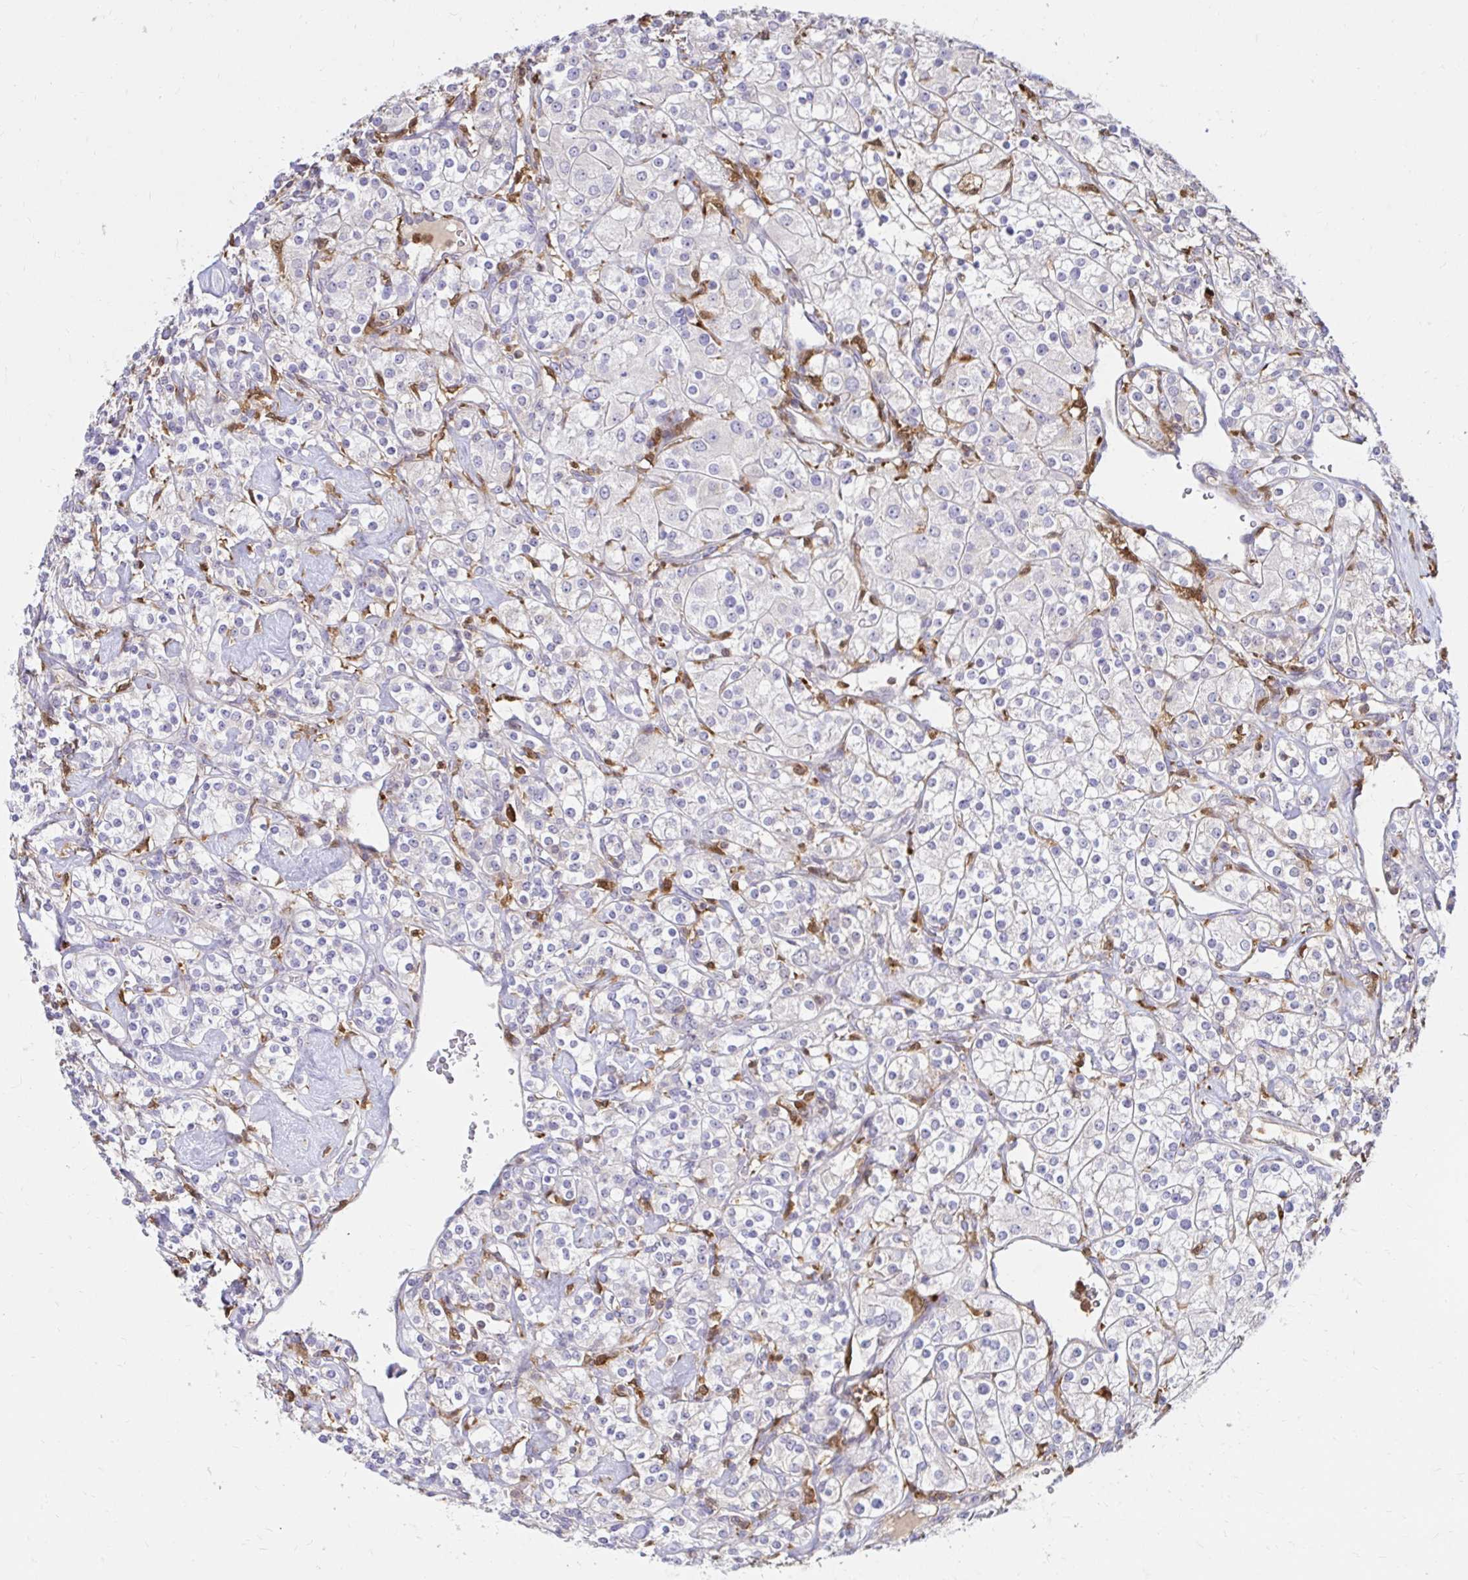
{"staining": {"intensity": "negative", "quantity": "none", "location": "none"}, "tissue": "renal cancer", "cell_type": "Tumor cells", "image_type": "cancer", "snomed": [{"axis": "morphology", "description": "Adenocarcinoma, NOS"}, {"axis": "topography", "description": "Kidney"}], "caption": "IHC of human renal cancer reveals no staining in tumor cells.", "gene": "PYCARD", "patient": {"sex": "male", "age": 77}}